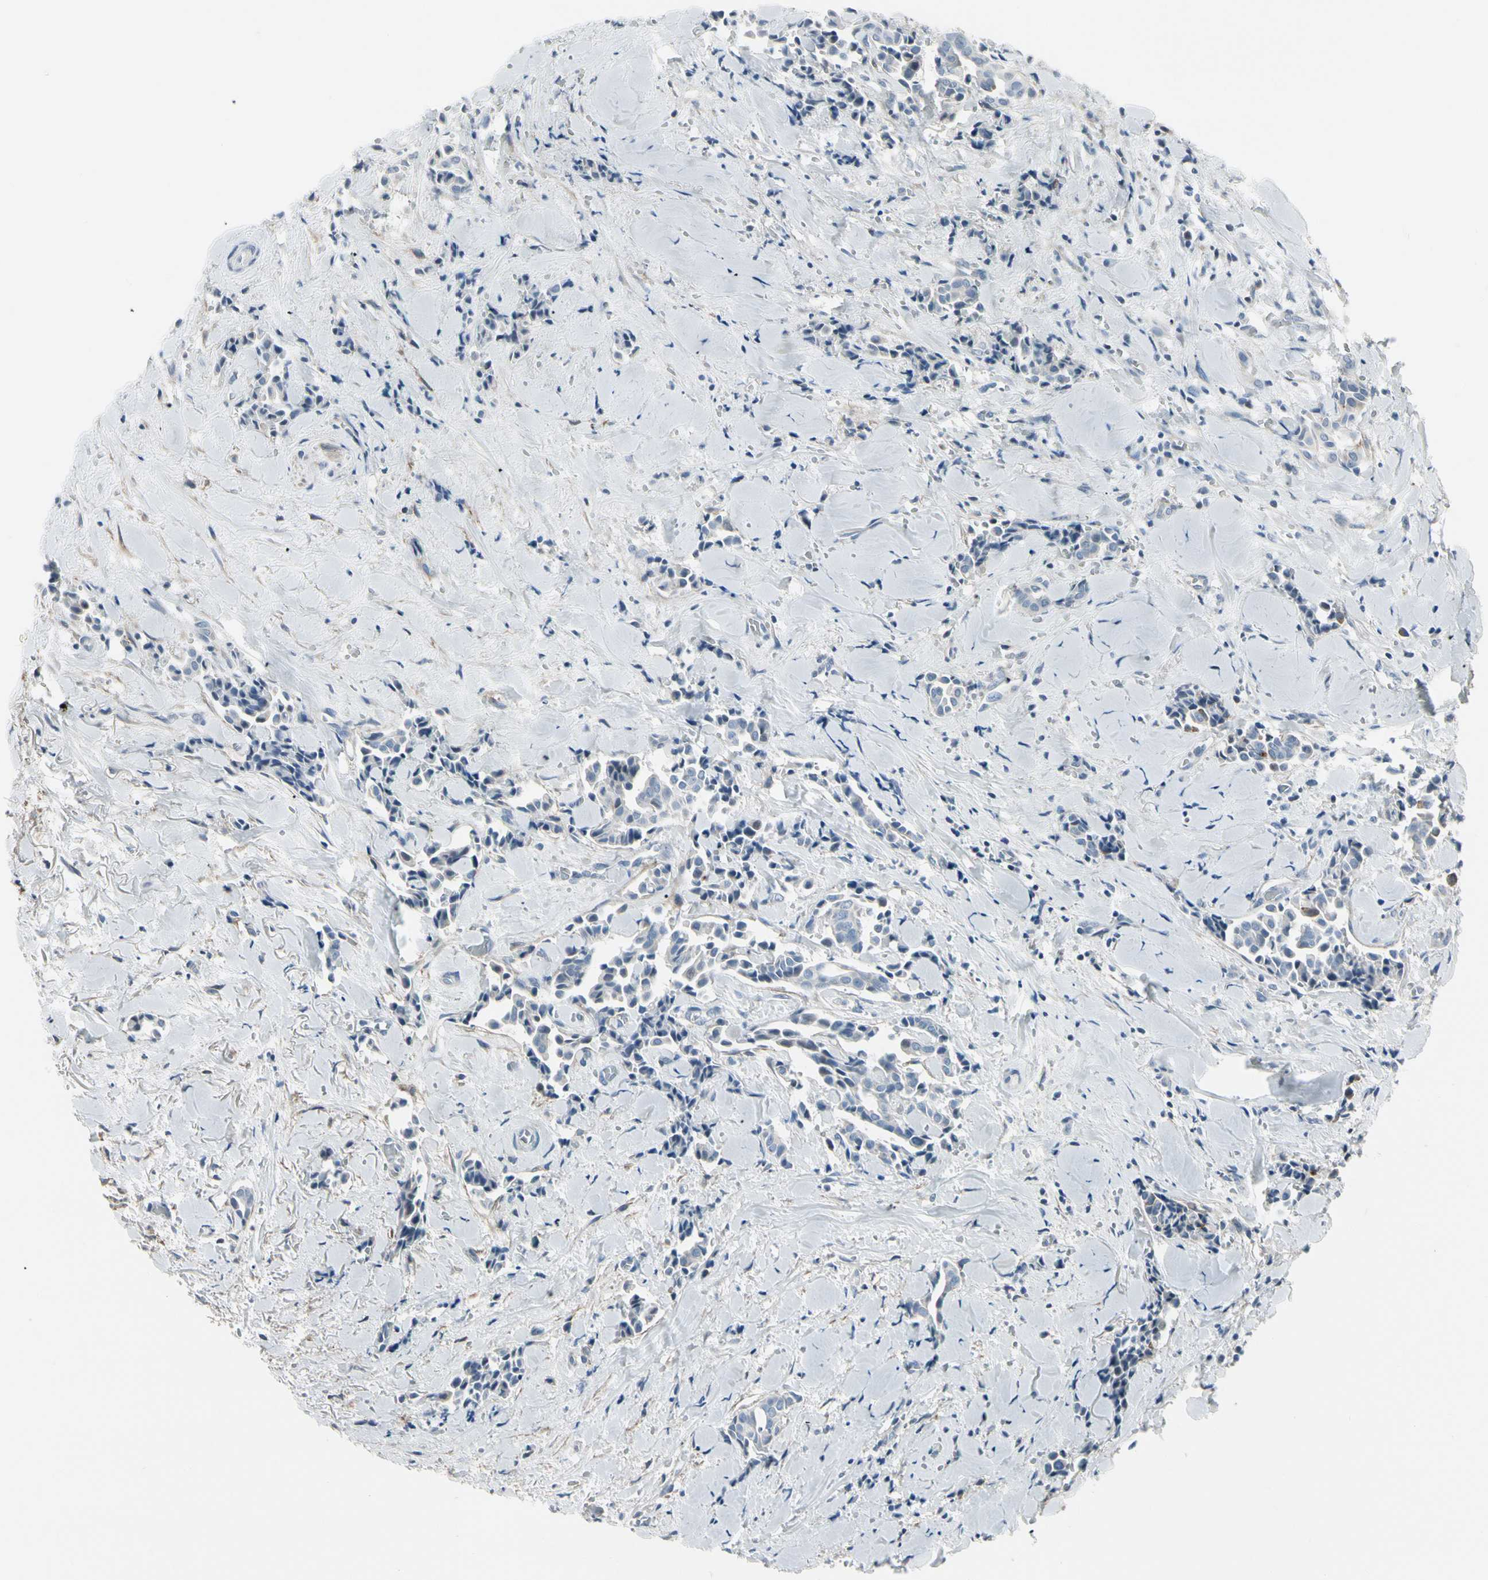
{"staining": {"intensity": "negative", "quantity": "none", "location": "none"}, "tissue": "head and neck cancer", "cell_type": "Tumor cells", "image_type": "cancer", "snomed": [{"axis": "morphology", "description": "Adenocarcinoma, NOS"}, {"axis": "topography", "description": "Salivary gland"}, {"axis": "topography", "description": "Head-Neck"}], "caption": "IHC of human head and neck adenocarcinoma reveals no positivity in tumor cells. The staining was performed using DAB to visualize the protein expression in brown, while the nuclei were stained in blue with hematoxylin (Magnification: 20x).", "gene": "PIGR", "patient": {"sex": "female", "age": 59}}